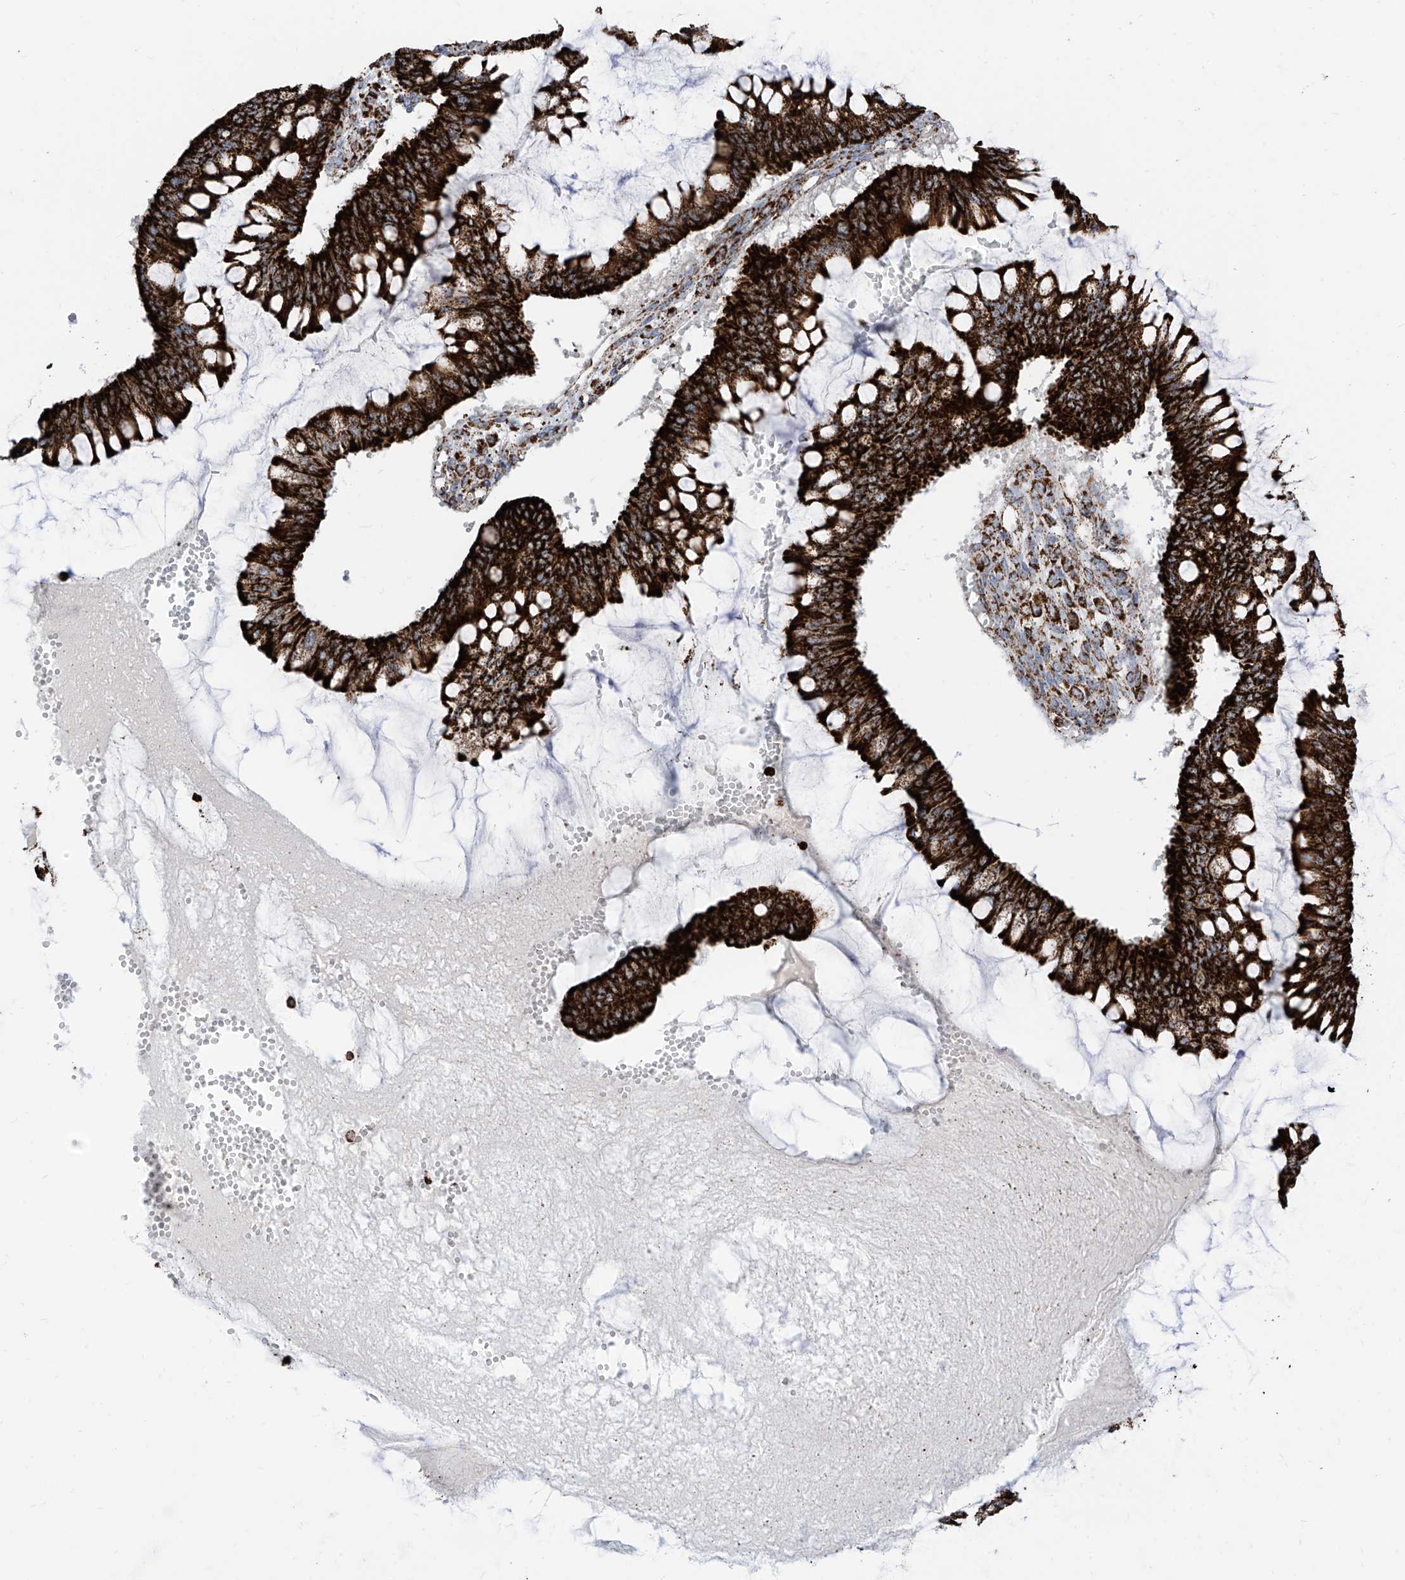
{"staining": {"intensity": "strong", "quantity": ">75%", "location": "cytoplasmic/membranous"}, "tissue": "ovarian cancer", "cell_type": "Tumor cells", "image_type": "cancer", "snomed": [{"axis": "morphology", "description": "Cystadenocarcinoma, mucinous, NOS"}, {"axis": "topography", "description": "Ovary"}], "caption": "Protein expression analysis of ovarian cancer reveals strong cytoplasmic/membranous staining in approximately >75% of tumor cells.", "gene": "COX5B", "patient": {"sex": "female", "age": 73}}